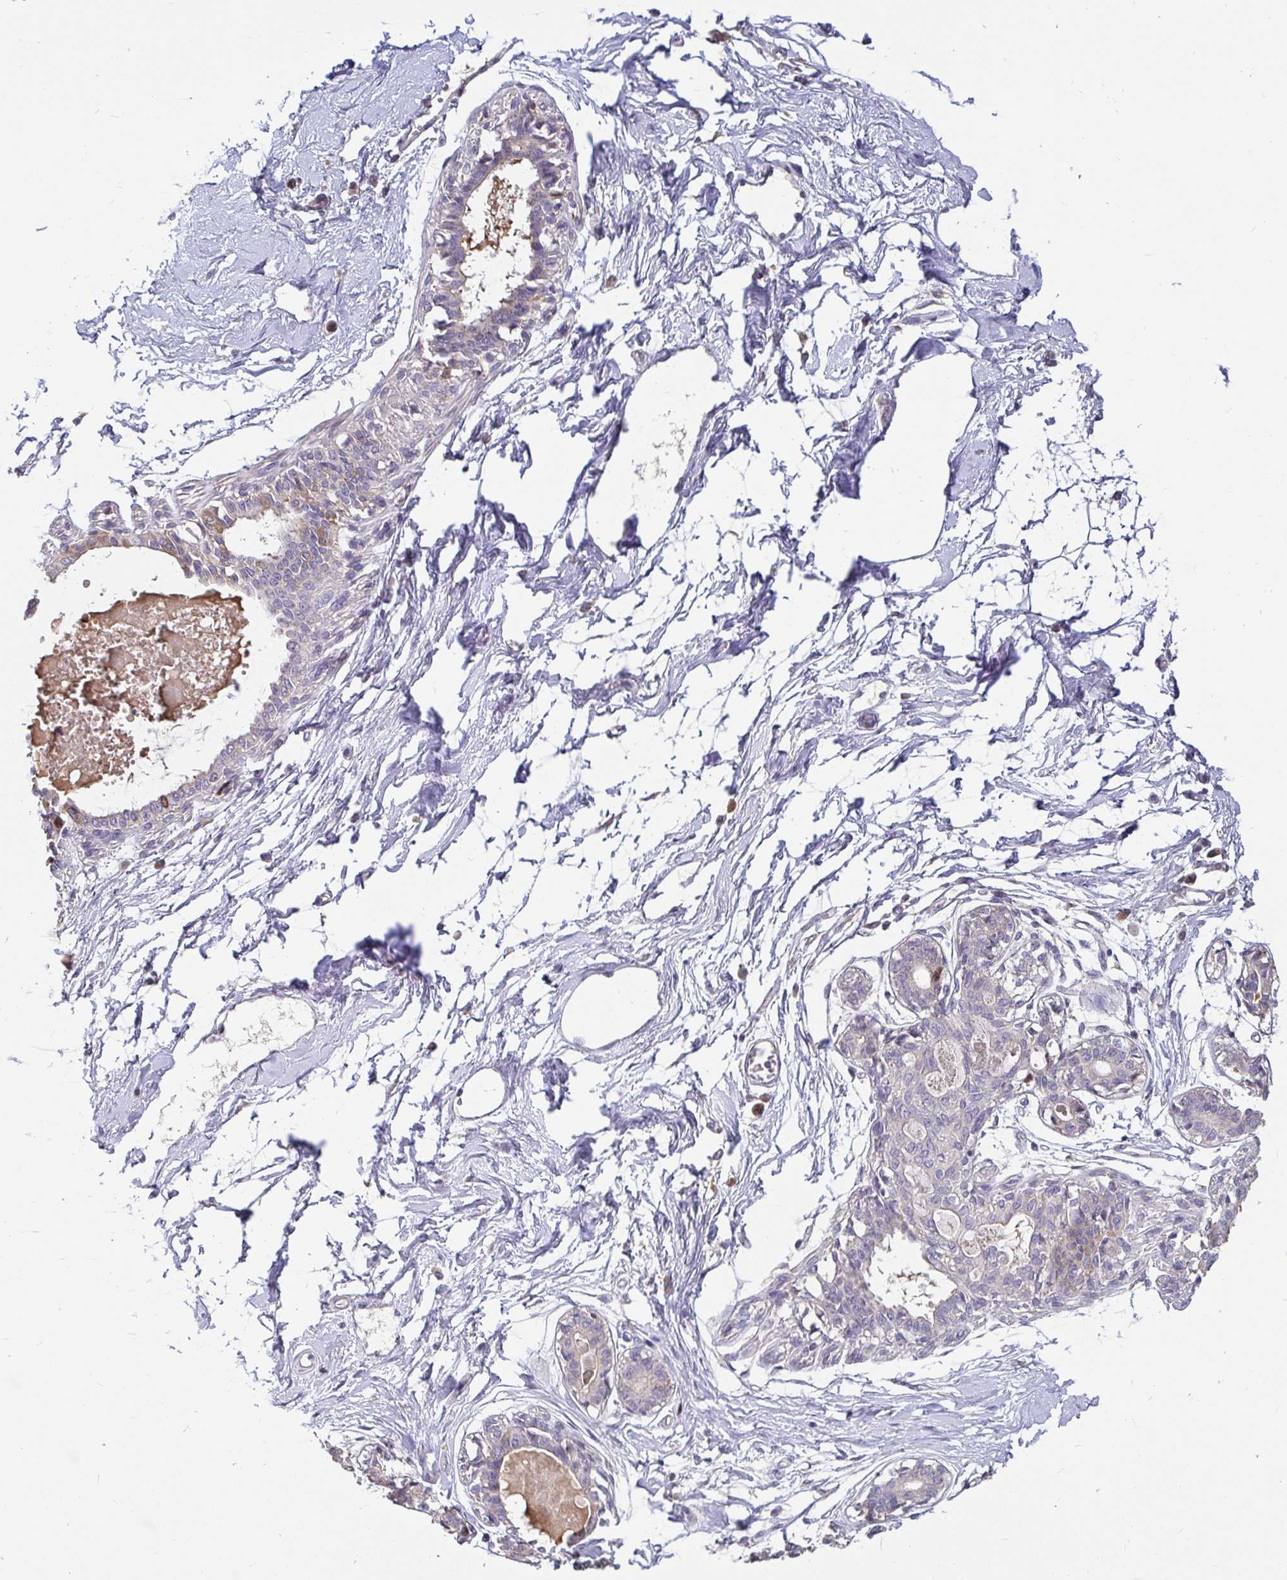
{"staining": {"intensity": "weak", "quantity": "25%-75%", "location": "nuclear"}, "tissue": "breast", "cell_type": "Adipocytes", "image_type": "normal", "snomed": [{"axis": "morphology", "description": "Normal tissue, NOS"}, {"axis": "topography", "description": "Breast"}], "caption": "Protein expression analysis of normal breast reveals weak nuclear positivity in approximately 25%-75% of adipocytes.", "gene": "ANLN", "patient": {"sex": "female", "age": 45}}